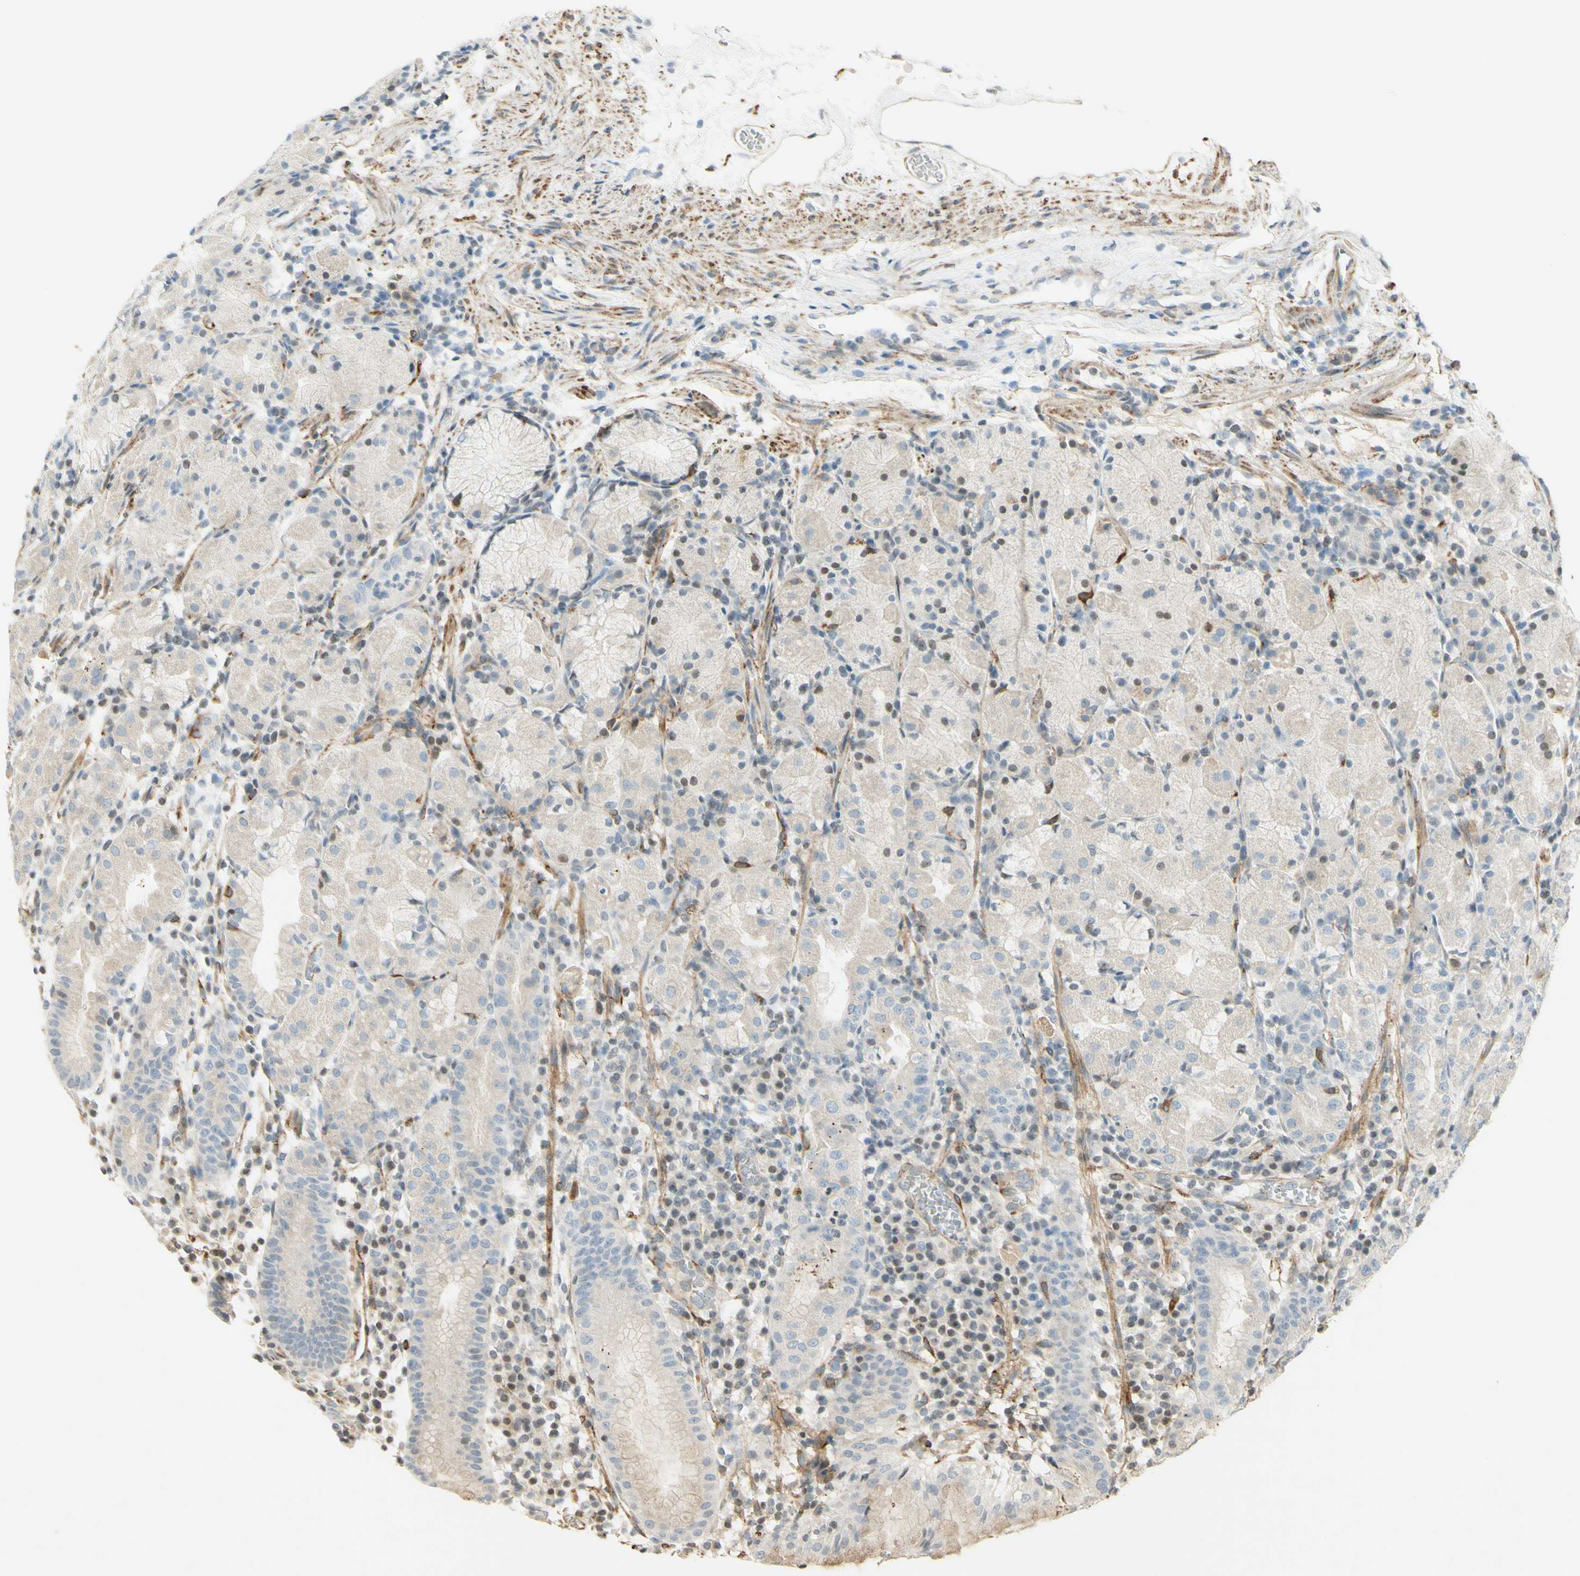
{"staining": {"intensity": "strong", "quantity": "<25%", "location": "cytoplasmic/membranous"}, "tissue": "stomach", "cell_type": "Glandular cells", "image_type": "normal", "snomed": [{"axis": "morphology", "description": "Normal tissue, NOS"}, {"axis": "topography", "description": "Stomach"}, {"axis": "topography", "description": "Stomach, lower"}], "caption": "A high-resolution photomicrograph shows immunohistochemistry staining of normal stomach, which demonstrates strong cytoplasmic/membranous expression in about <25% of glandular cells.", "gene": "MAP1B", "patient": {"sex": "female", "age": 75}}